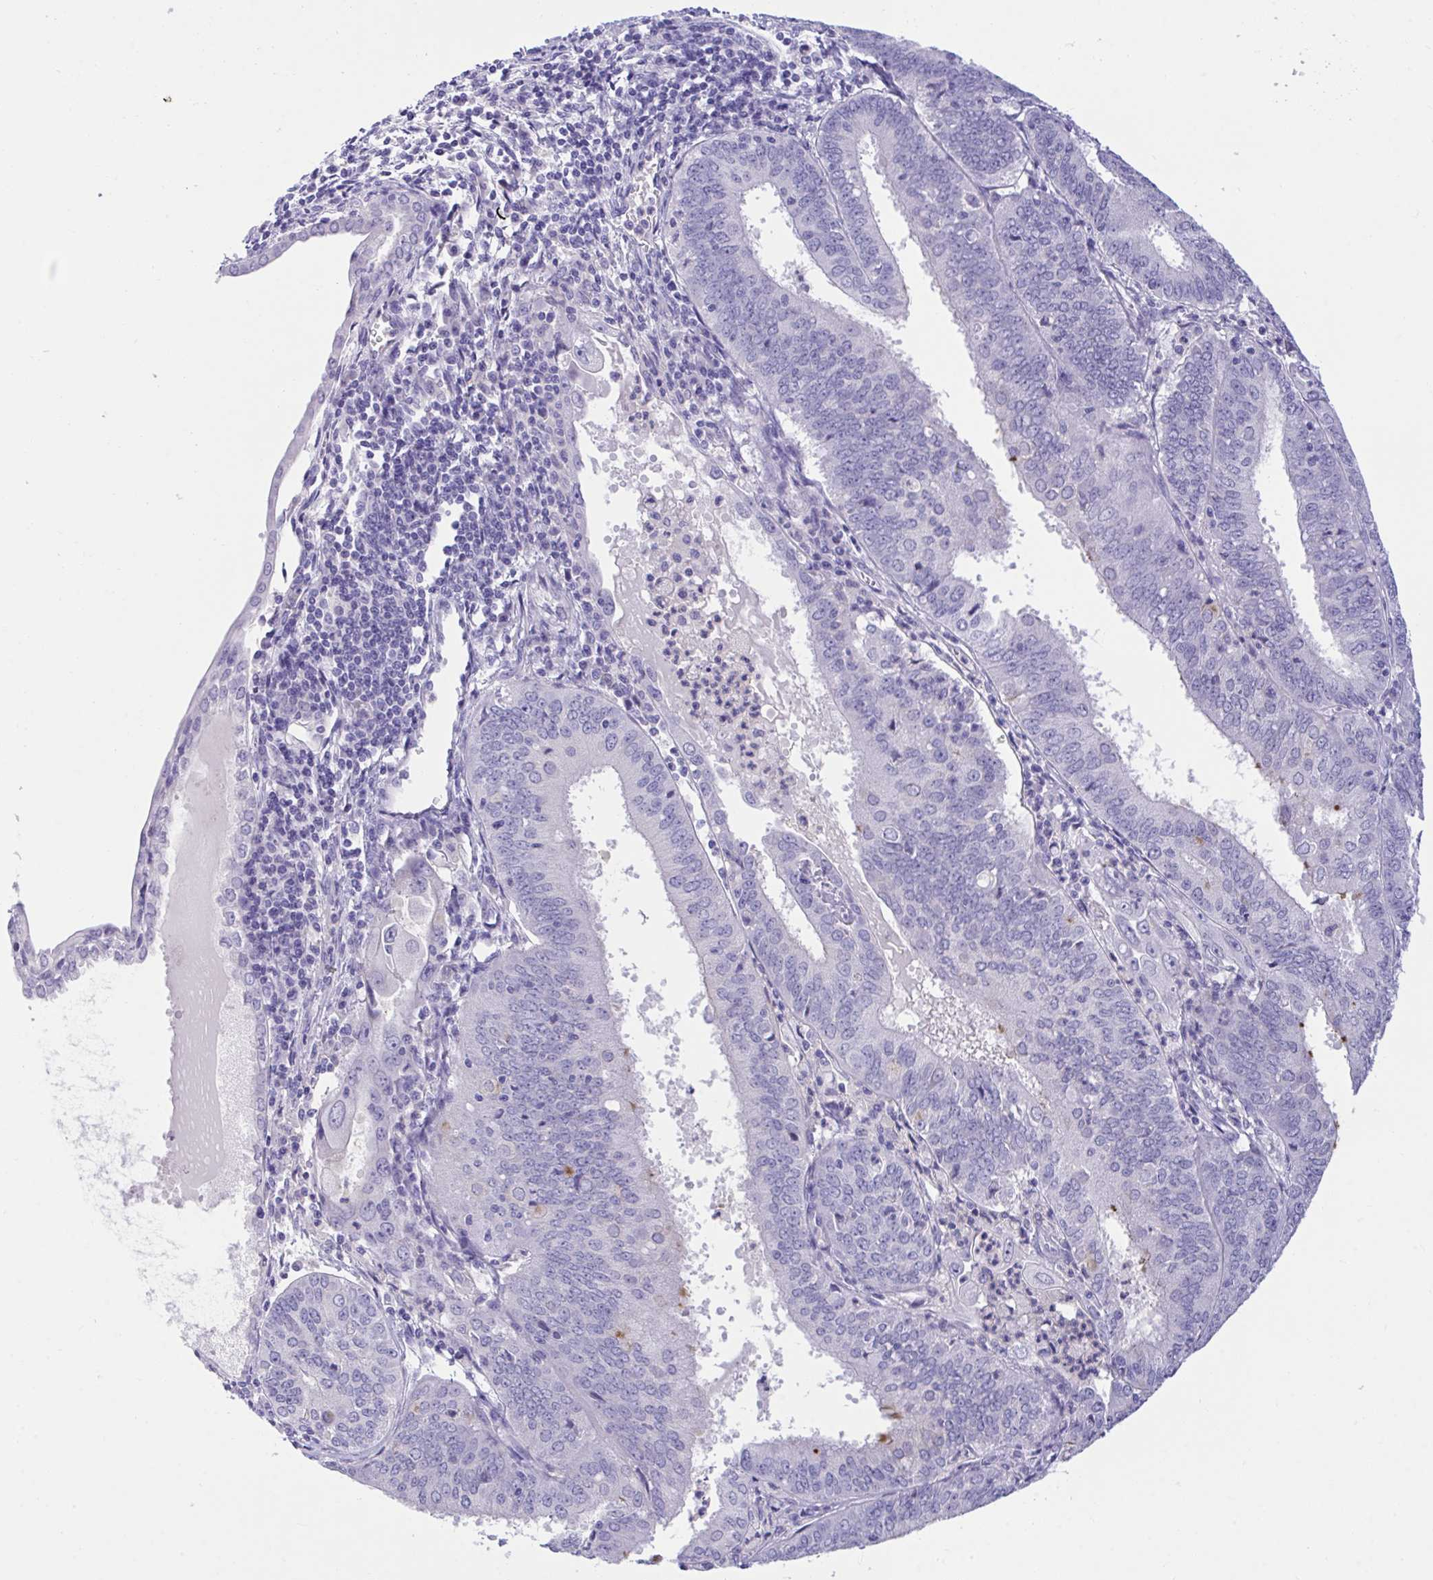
{"staining": {"intensity": "negative", "quantity": "none", "location": "none"}, "tissue": "cervical cancer", "cell_type": "Tumor cells", "image_type": "cancer", "snomed": [{"axis": "morphology", "description": "Adenocarcinoma, NOS"}, {"axis": "topography", "description": "Cervix"}], "caption": "Protein analysis of adenocarcinoma (cervical) exhibits no significant positivity in tumor cells.", "gene": "PLEKHH1", "patient": {"sex": "female", "age": 56}}